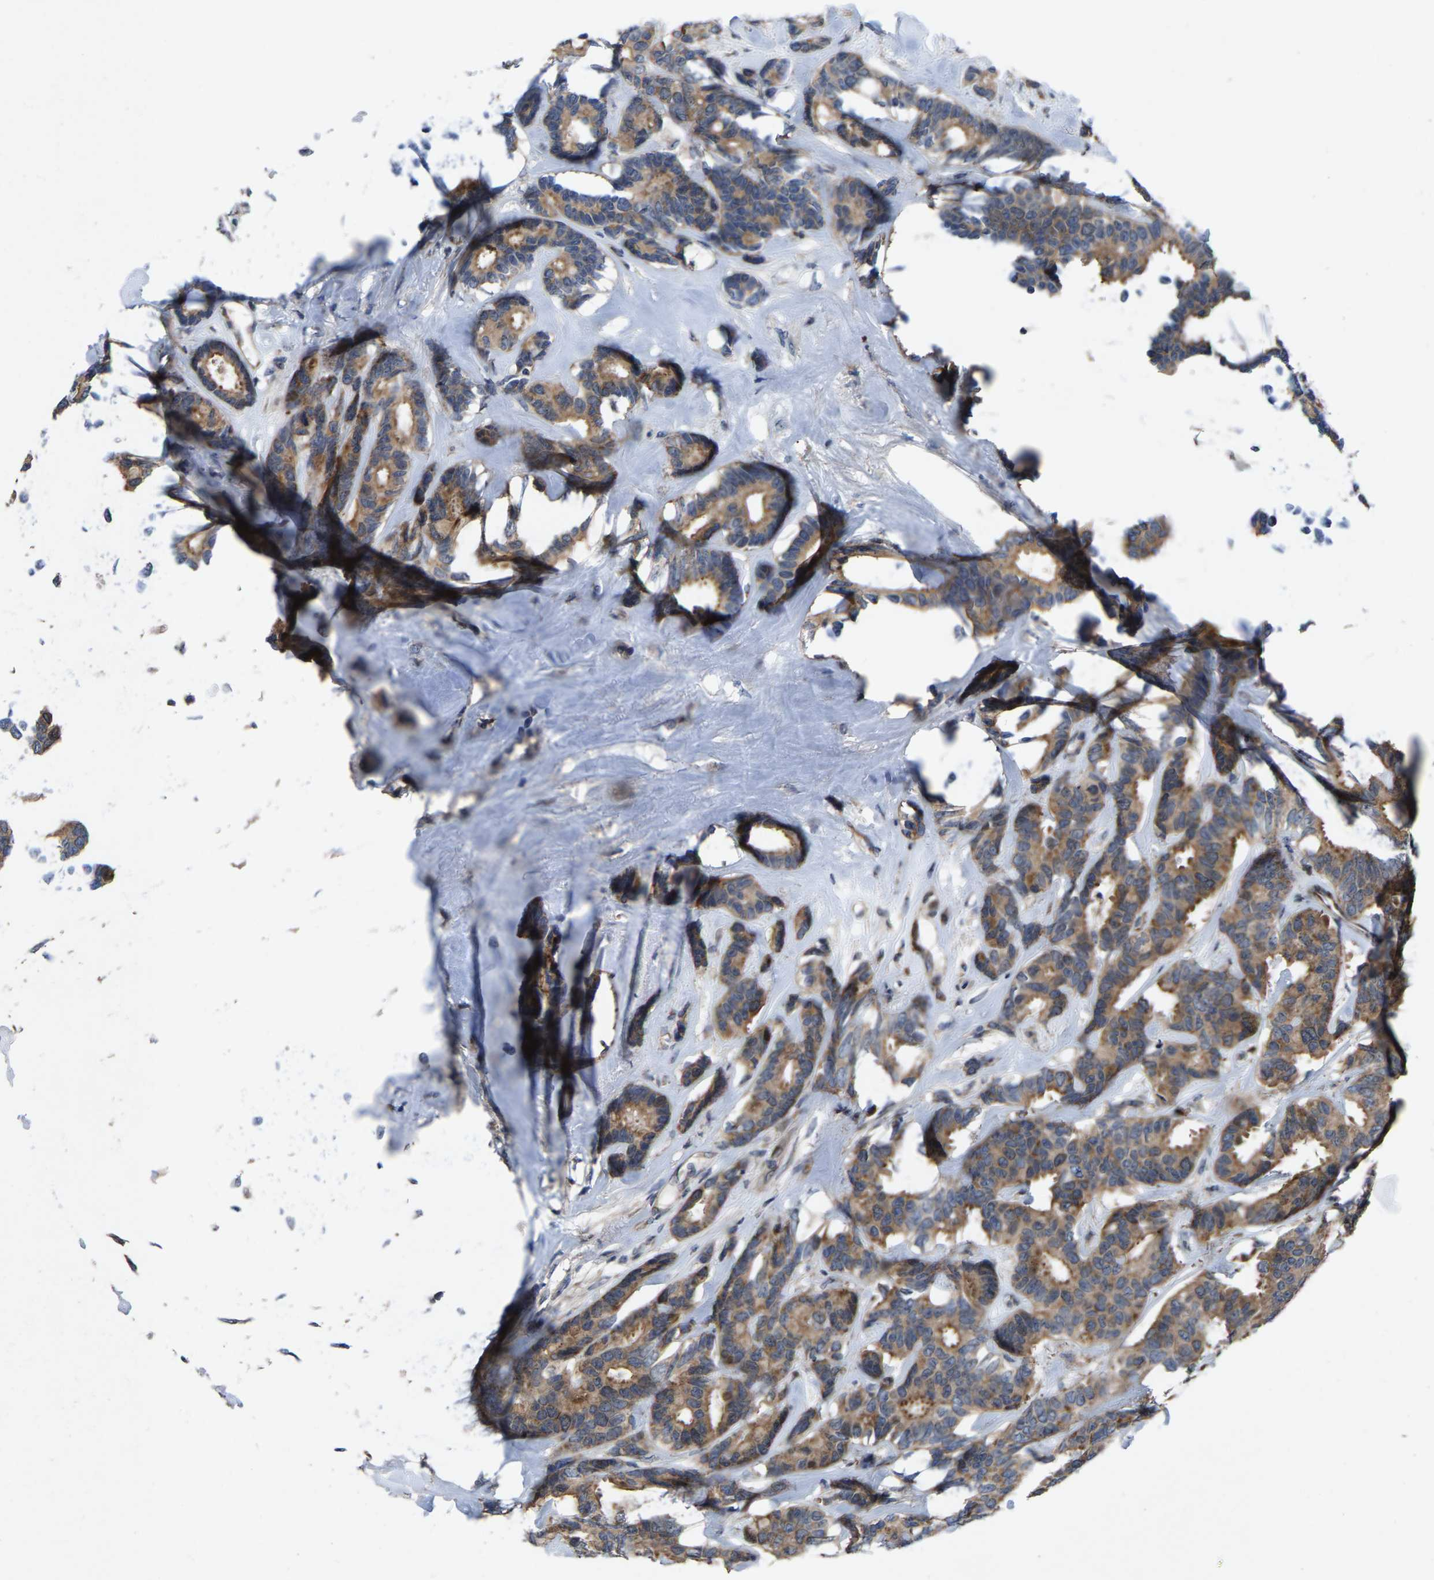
{"staining": {"intensity": "moderate", "quantity": ">75%", "location": "cytoplasmic/membranous"}, "tissue": "breast cancer", "cell_type": "Tumor cells", "image_type": "cancer", "snomed": [{"axis": "morphology", "description": "Duct carcinoma"}, {"axis": "topography", "description": "Breast"}], "caption": "Approximately >75% of tumor cells in breast cancer (infiltrating ductal carcinoma) reveal moderate cytoplasmic/membranous protein staining as visualized by brown immunohistochemical staining.", "gene": "HAUS6", "patient": {"sex": "female", "age": 87}}